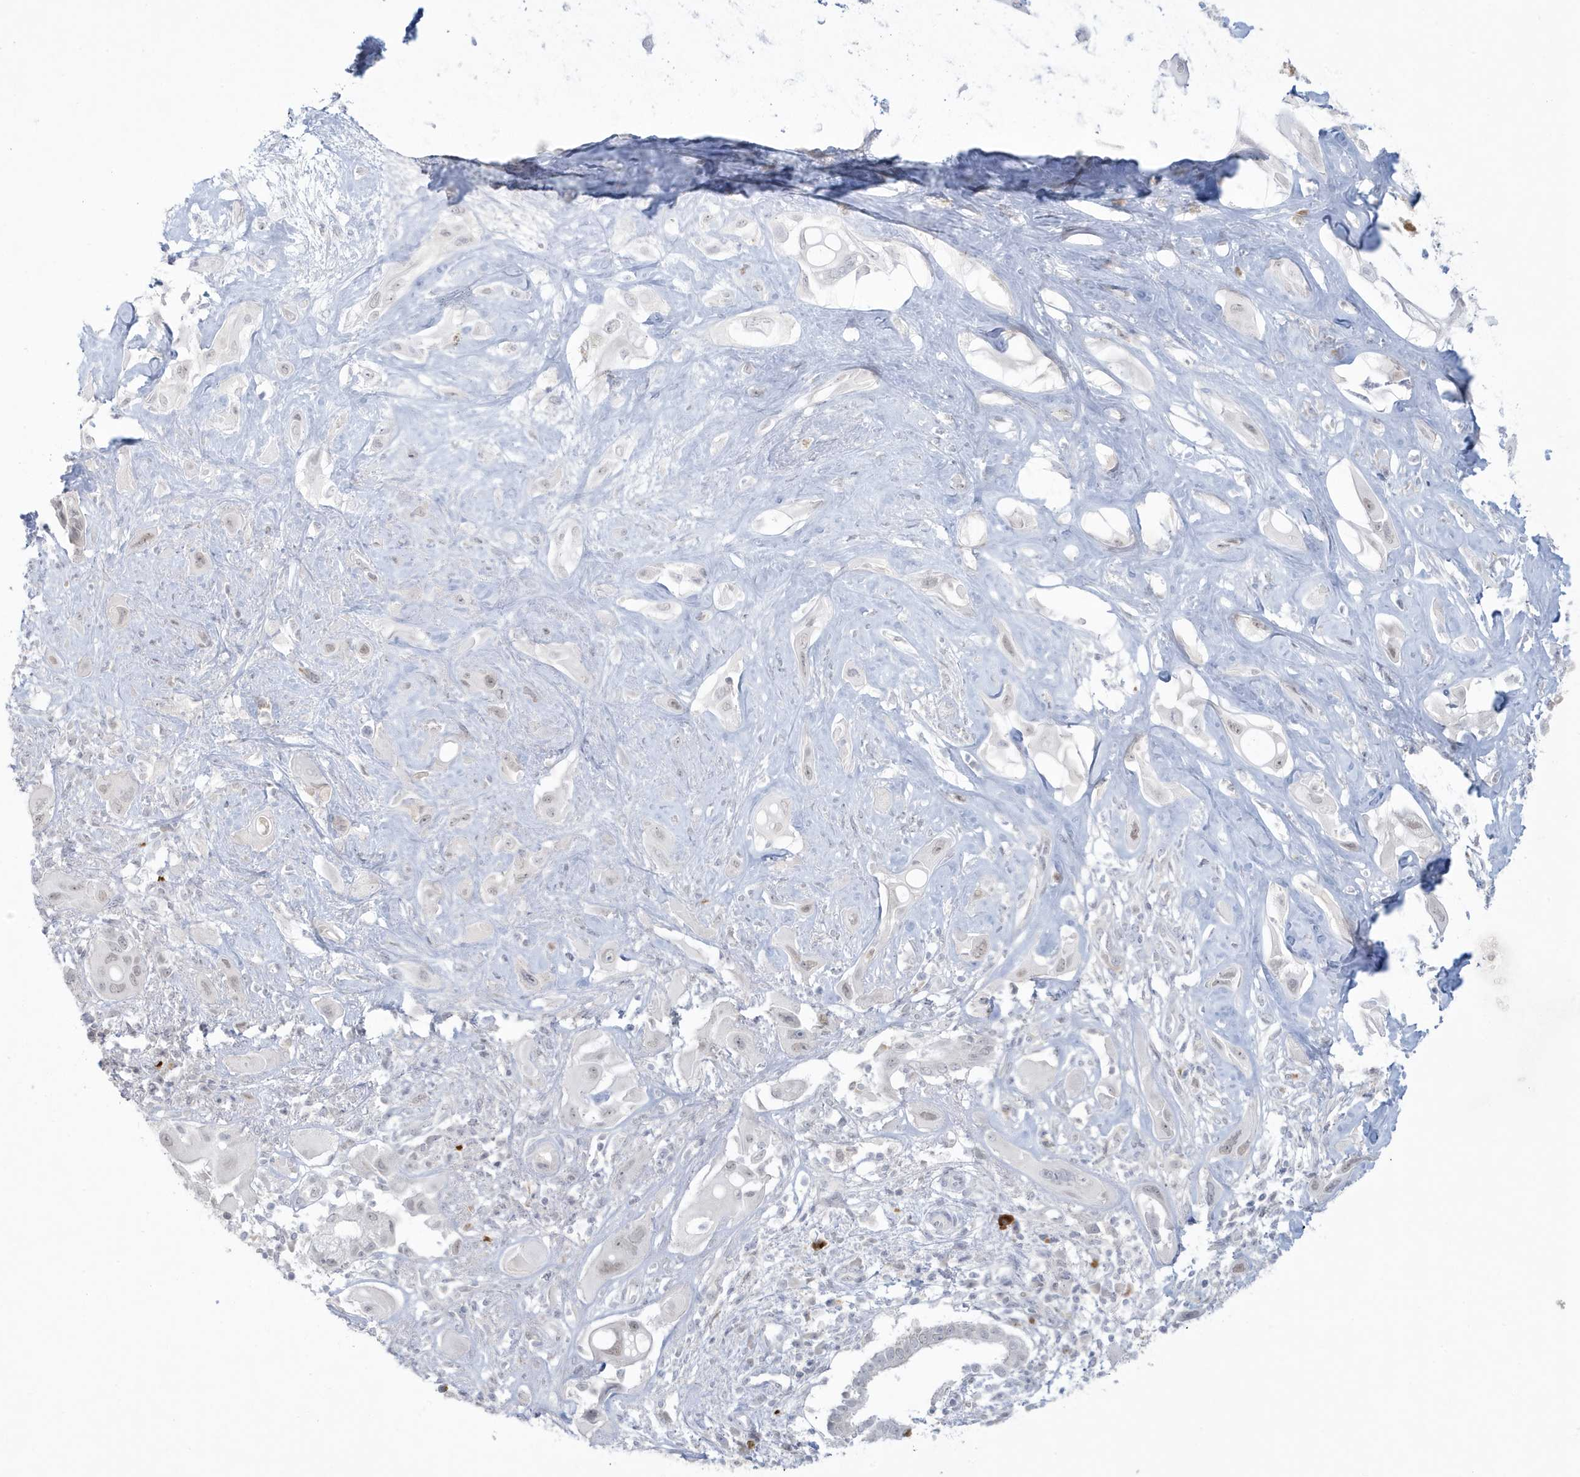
{"staining": {"intensity": "negative", "quantity": "none", "location": "none"}, "tissue": "pancreatic cancer", "cell_type": "Tumor cells", "image_type": "cancer", "snomed": [{"axis": "morphology", "description": "Adenocarcinoma, NOS"}, {"axis": "topography", "description": "Pancreas"}], "caption": "This is an IHC histopathology image of pancreatic cancer (adenocarcinoma). There is no expression in tumor cells.", "gene": "HERC6", "patient": {"sex": "male", "age": 68}}